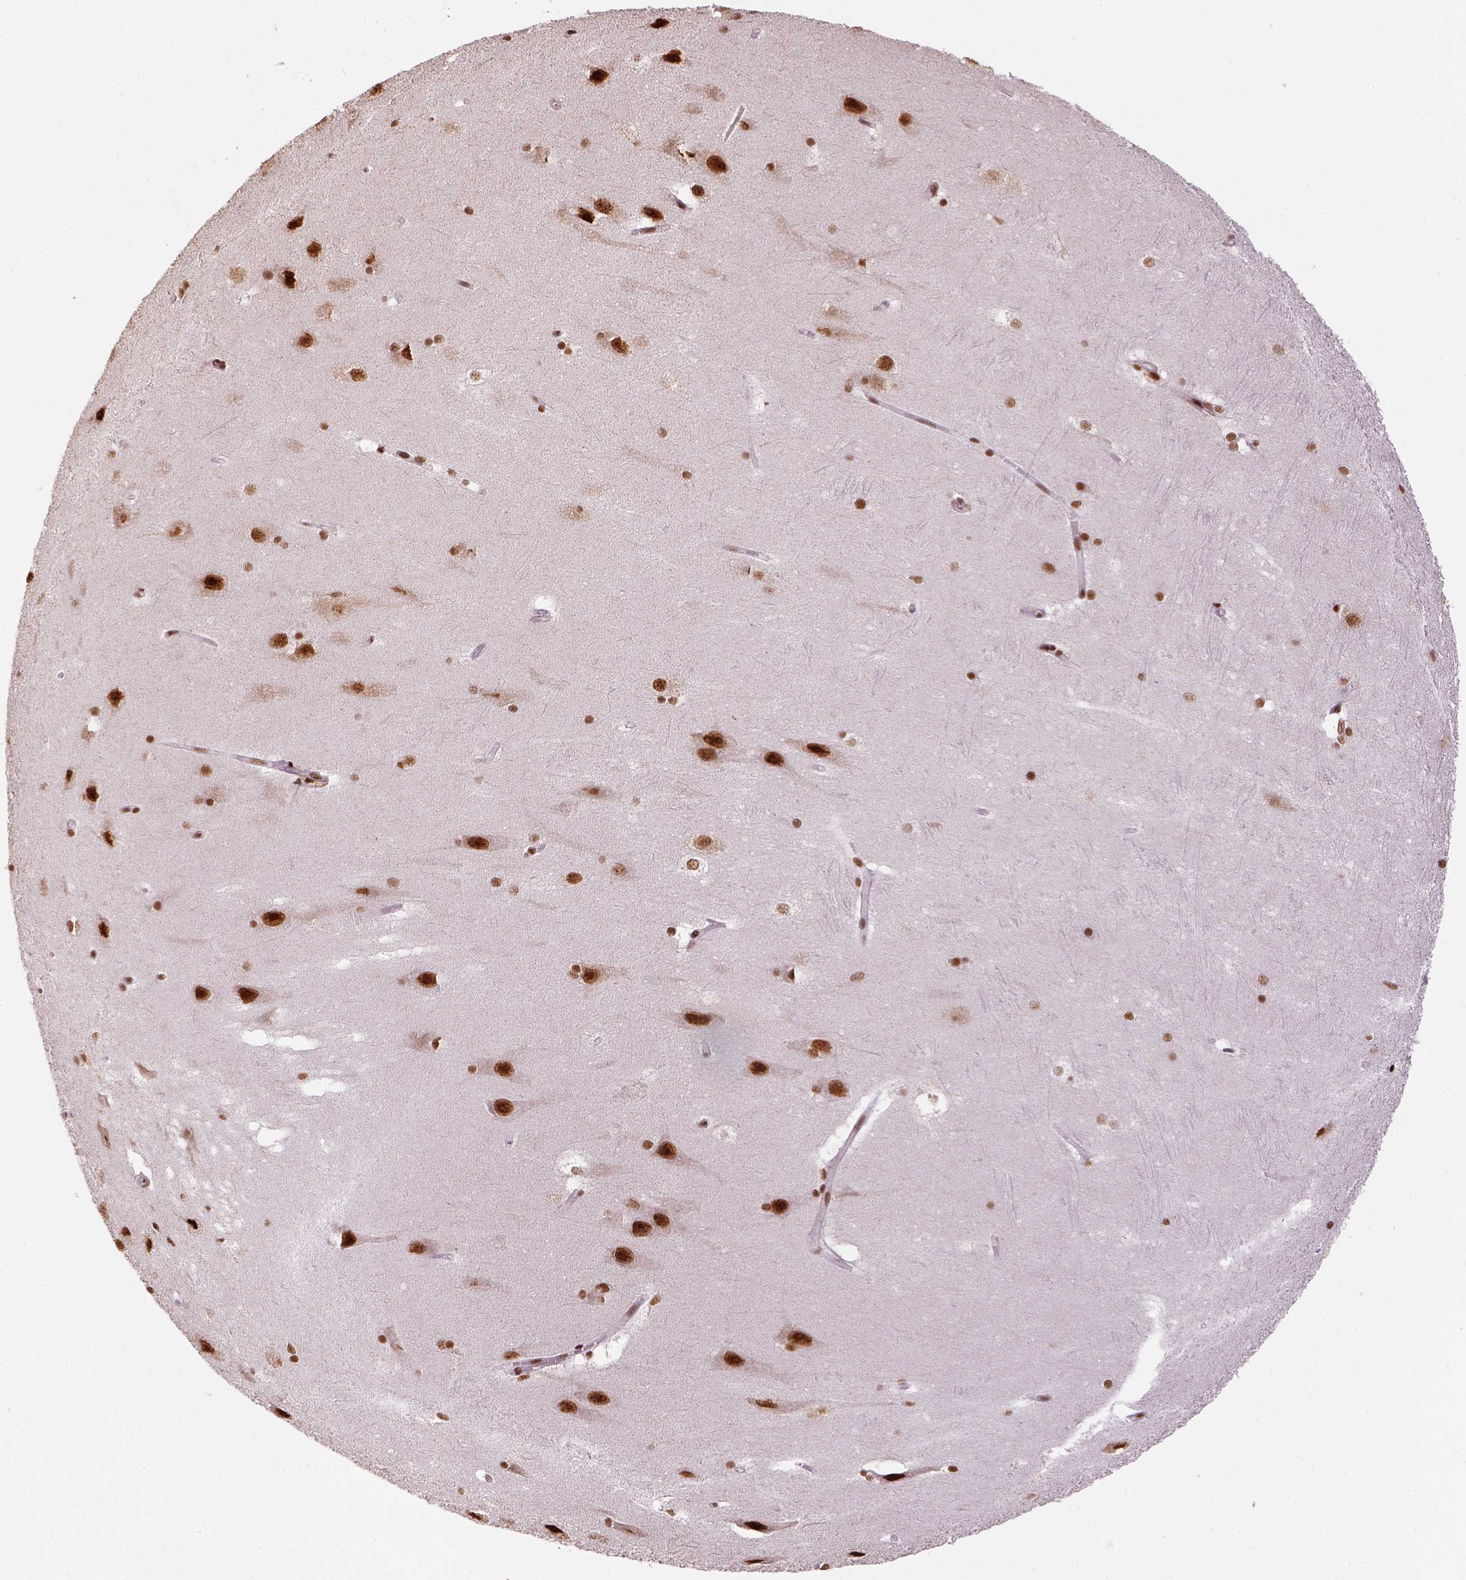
{"staining": {"intensity": "strong", "quantity": ">75%", "location": "nuclear"}, "tissue": "hippocampus", "cell_type": "Glial cells", "image_type": "normal", "snomed": [{"axis": "morphology", "description": "Normal tissue, NOS"}, {"axis": "topography", "description": "Cerebral cortex"}, {"axis": "topography", "description": "Hippocampus"}], "caption": "This image demonstrates immunohistochemistry staining of benign hippocampus, with high strong nuclear positivity in approximately >75% of glial cells.", "gene": "CCAR1", "patient": {"sex": "female", "age": 19}}